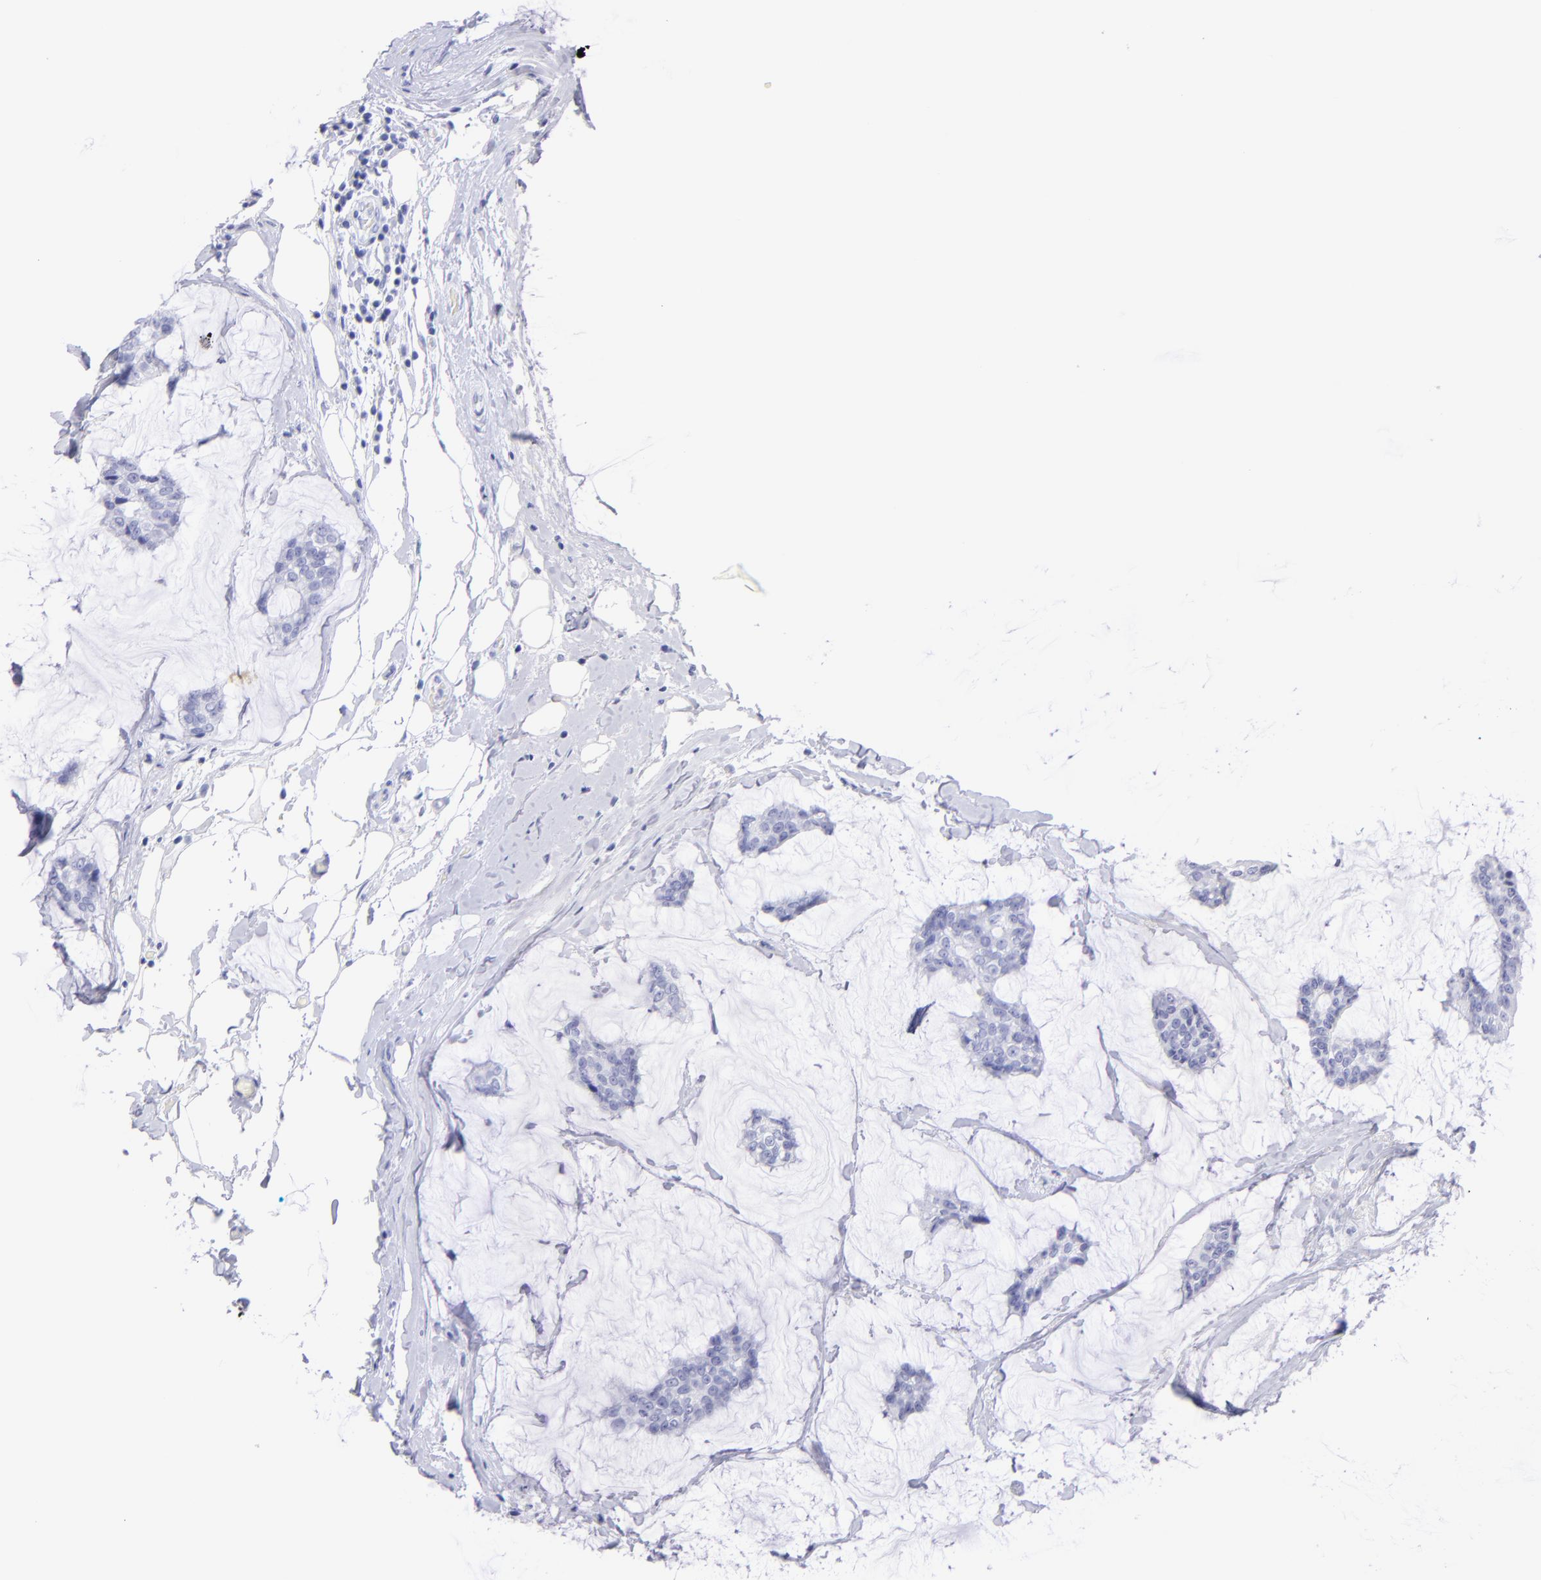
{"staining": {"intensity": "negative", "quantity": "none", "location": "none"}, "tissue": "breast cancer", "cell_type": "Tumor cells", "image_type": "cancer", "snomed": [{"axis": "morphology", "description": "Duct carcinoma"}, {"axis": "topography", "description": "Breast"}], "caption": "There is no significant expression in tumor cells of breast cancer (intraductal carcinoma). (DAB (3,3'-diaminobenzidine) immunohistochemistry (IHC), high magnification).", "gene": "CNP", "patient": {"sex": "female", "age": 93}}